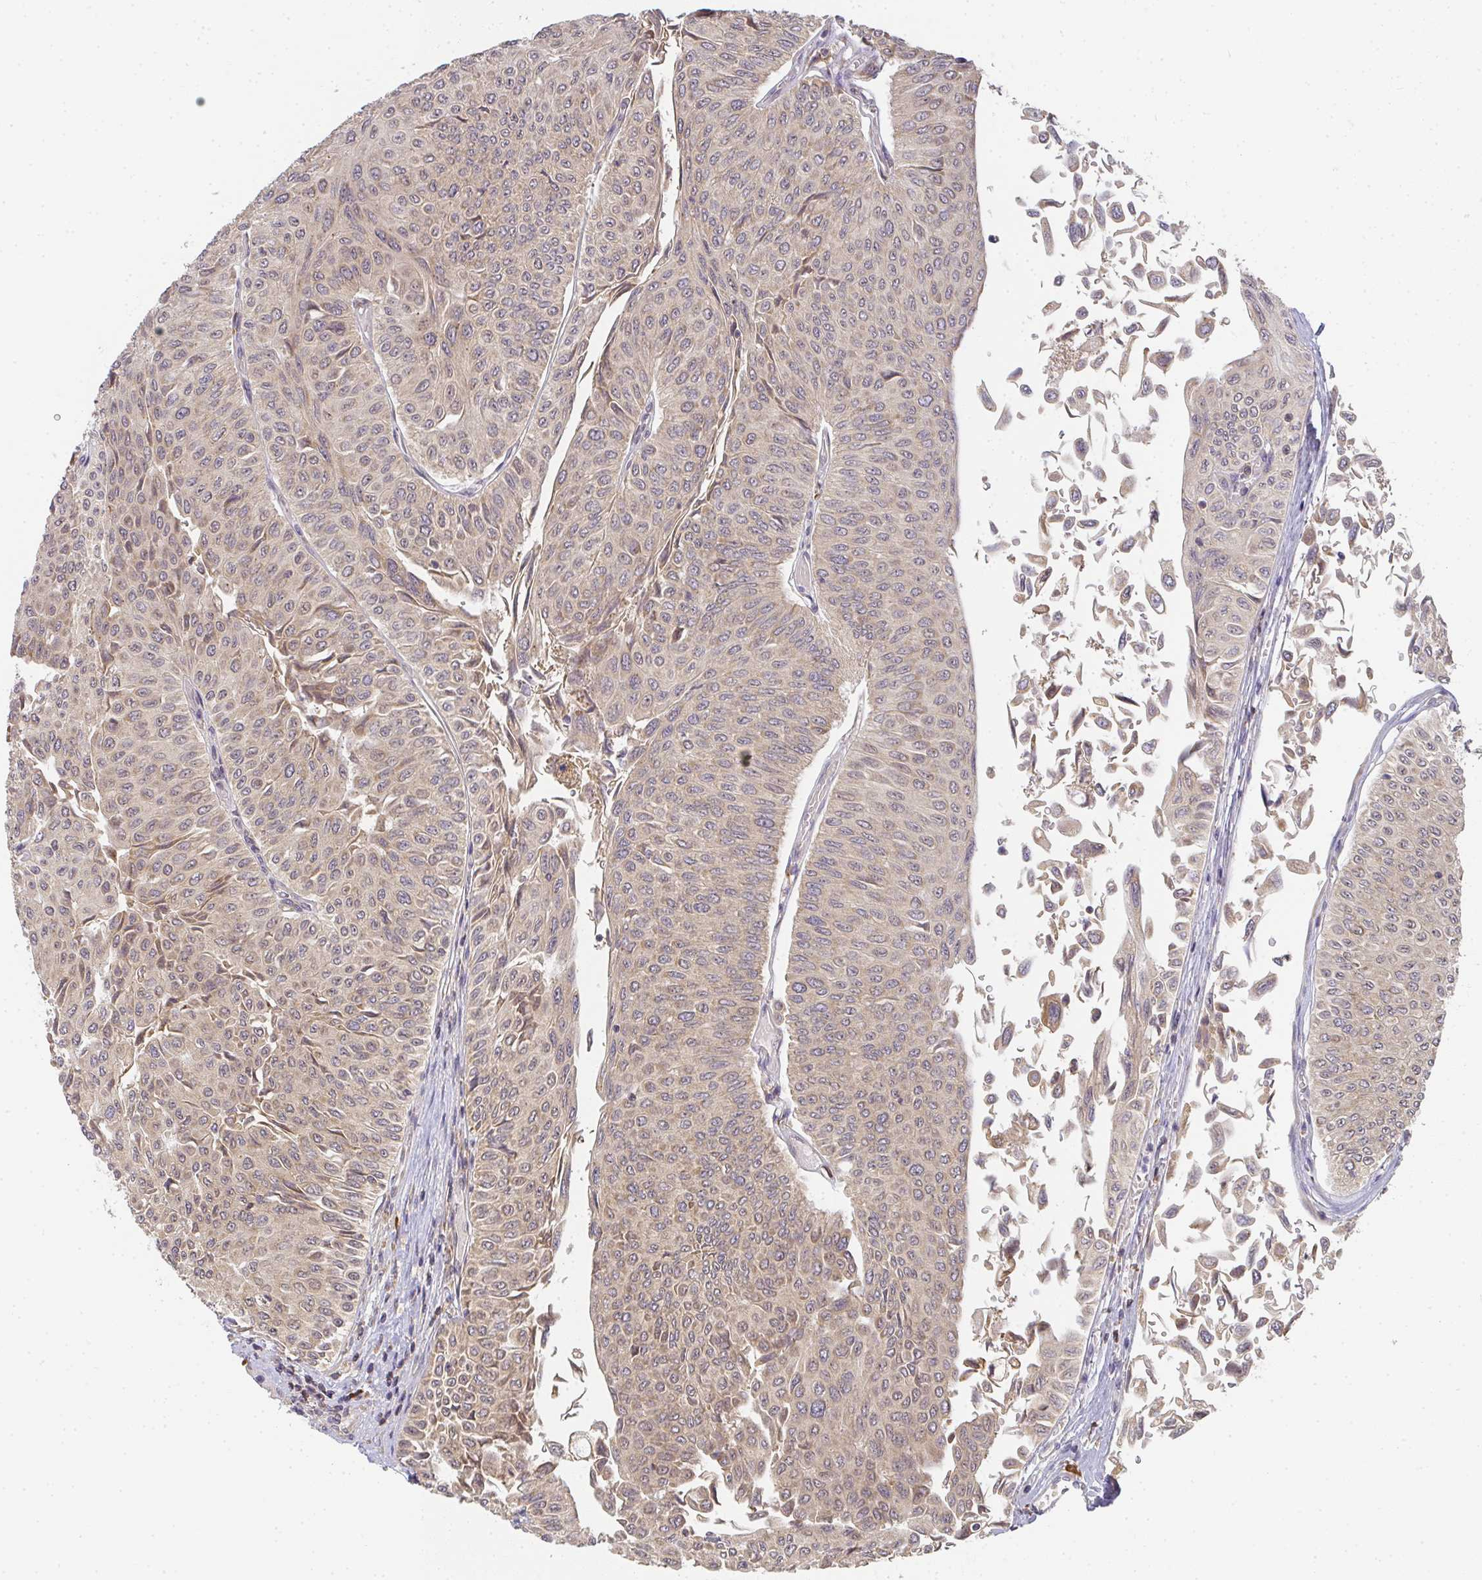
{"staining": {"intensity": "weak", "quantity": ">75%", "location": "cytoplasmic/membranous"}, "tissue": "urothelial cancer", "cell_type": "Tumor cells", "image_type": "cancer", "snomed": [{"axis": "morphology", "description": "Urothelial carcinoma, NOS"}, {"axis": "topography", "description": "Urinary bladder"}], "caption": "Protein expression by IHC demonstrates weak cytoplasmic/membranous positivity in about >75% of tumor cells in urothelial cancer. (brown staining indicates protein expression, while blue staining denotes nuclei).", "gene": "SLC35B3", "patient": {"sex": "male", "age": 59}}